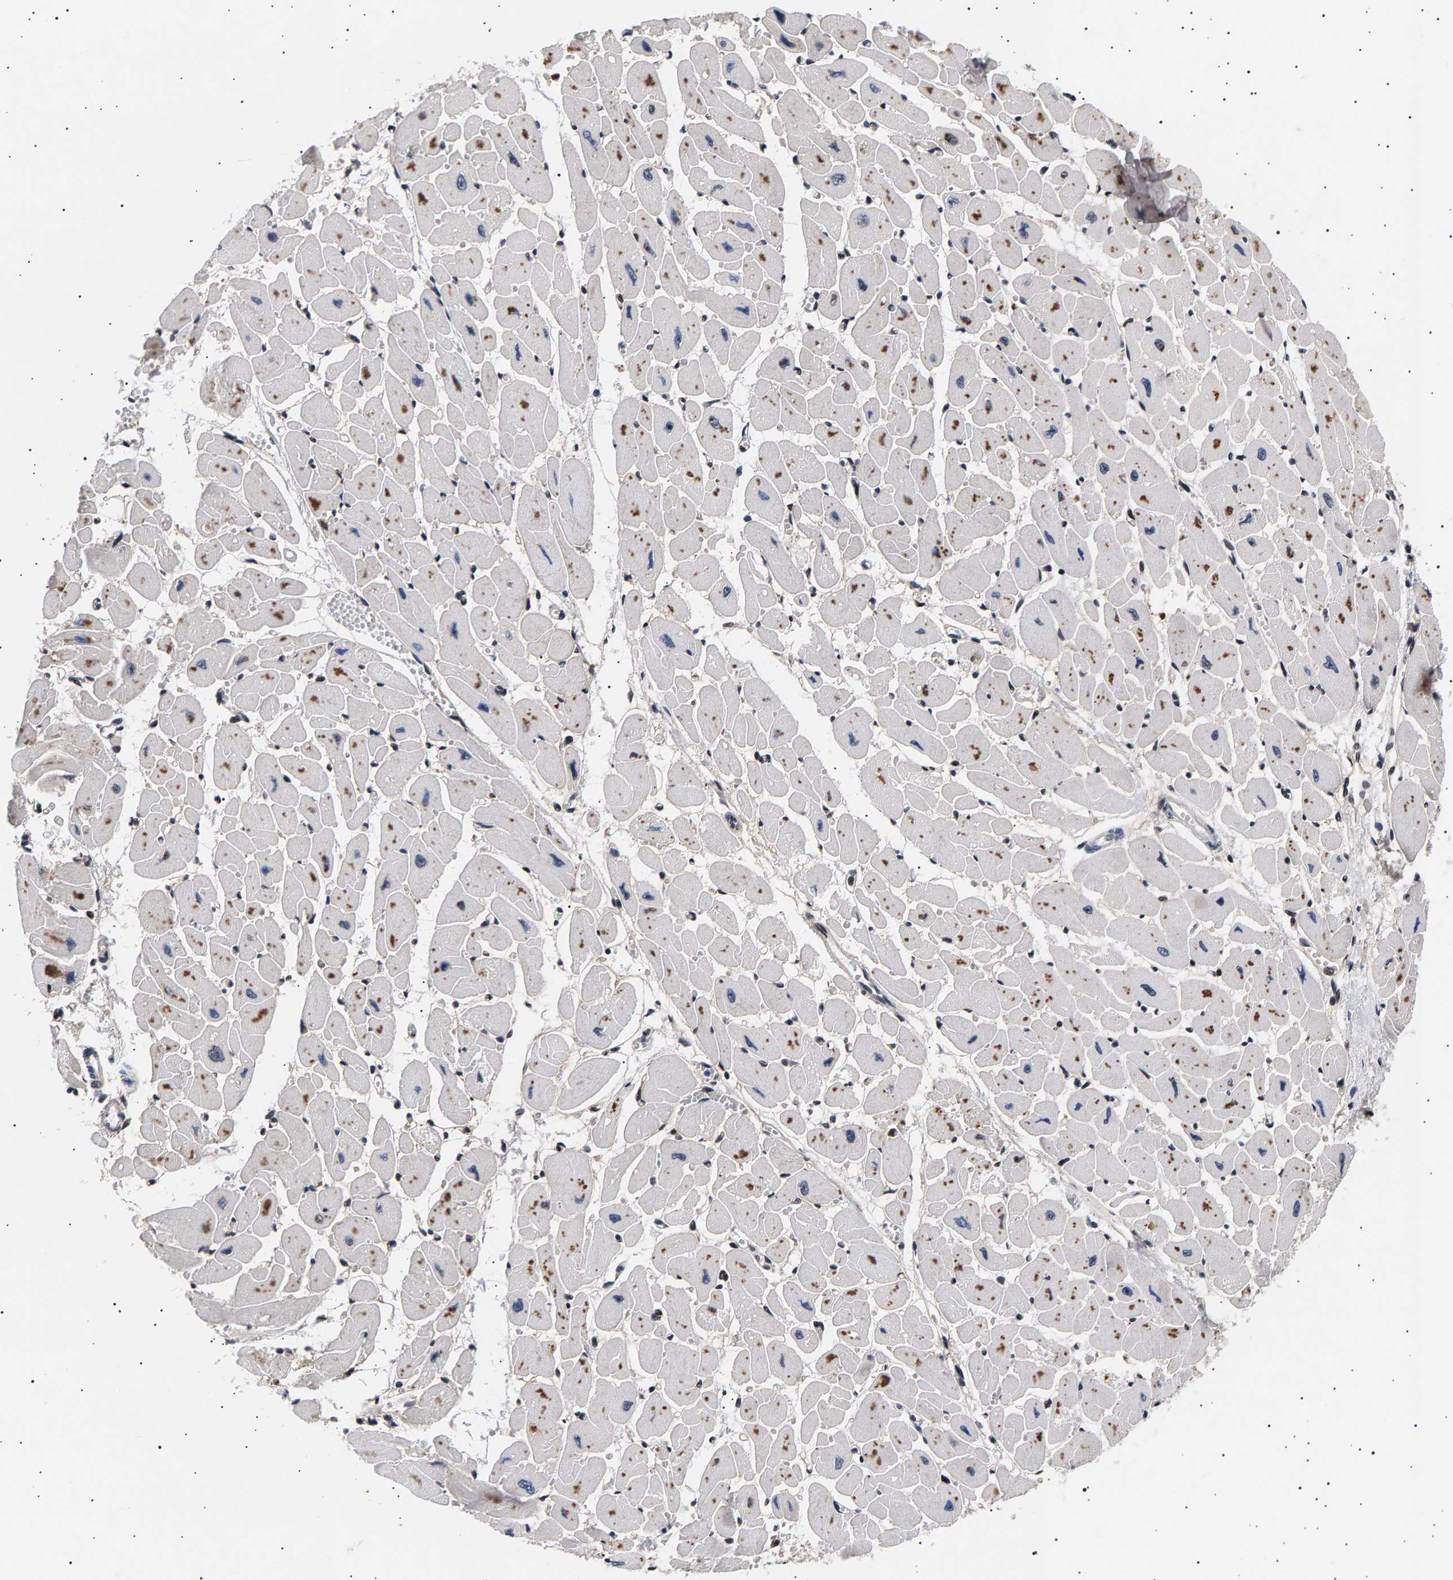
{"staining": {"intensity": "moderate", "quantity": "<25%", "location": "nuclear"}, "tissue": "heart muscle", "cell_type": "Cardiomyocytes", "image_type": "normal", "snomed": [{"axis": "morphology", "description": "Normal tissue, NOS"}, {"axis": "topography", "description": "Heart"}], "caption": "Immunohistochemical staining of unremarkable human heart muscle shows moderate nuclear protein staining in about <25% of cardiomyocytes.", "gene": "ANKRD40", "patient": {"sex": "female", "age": 54}}